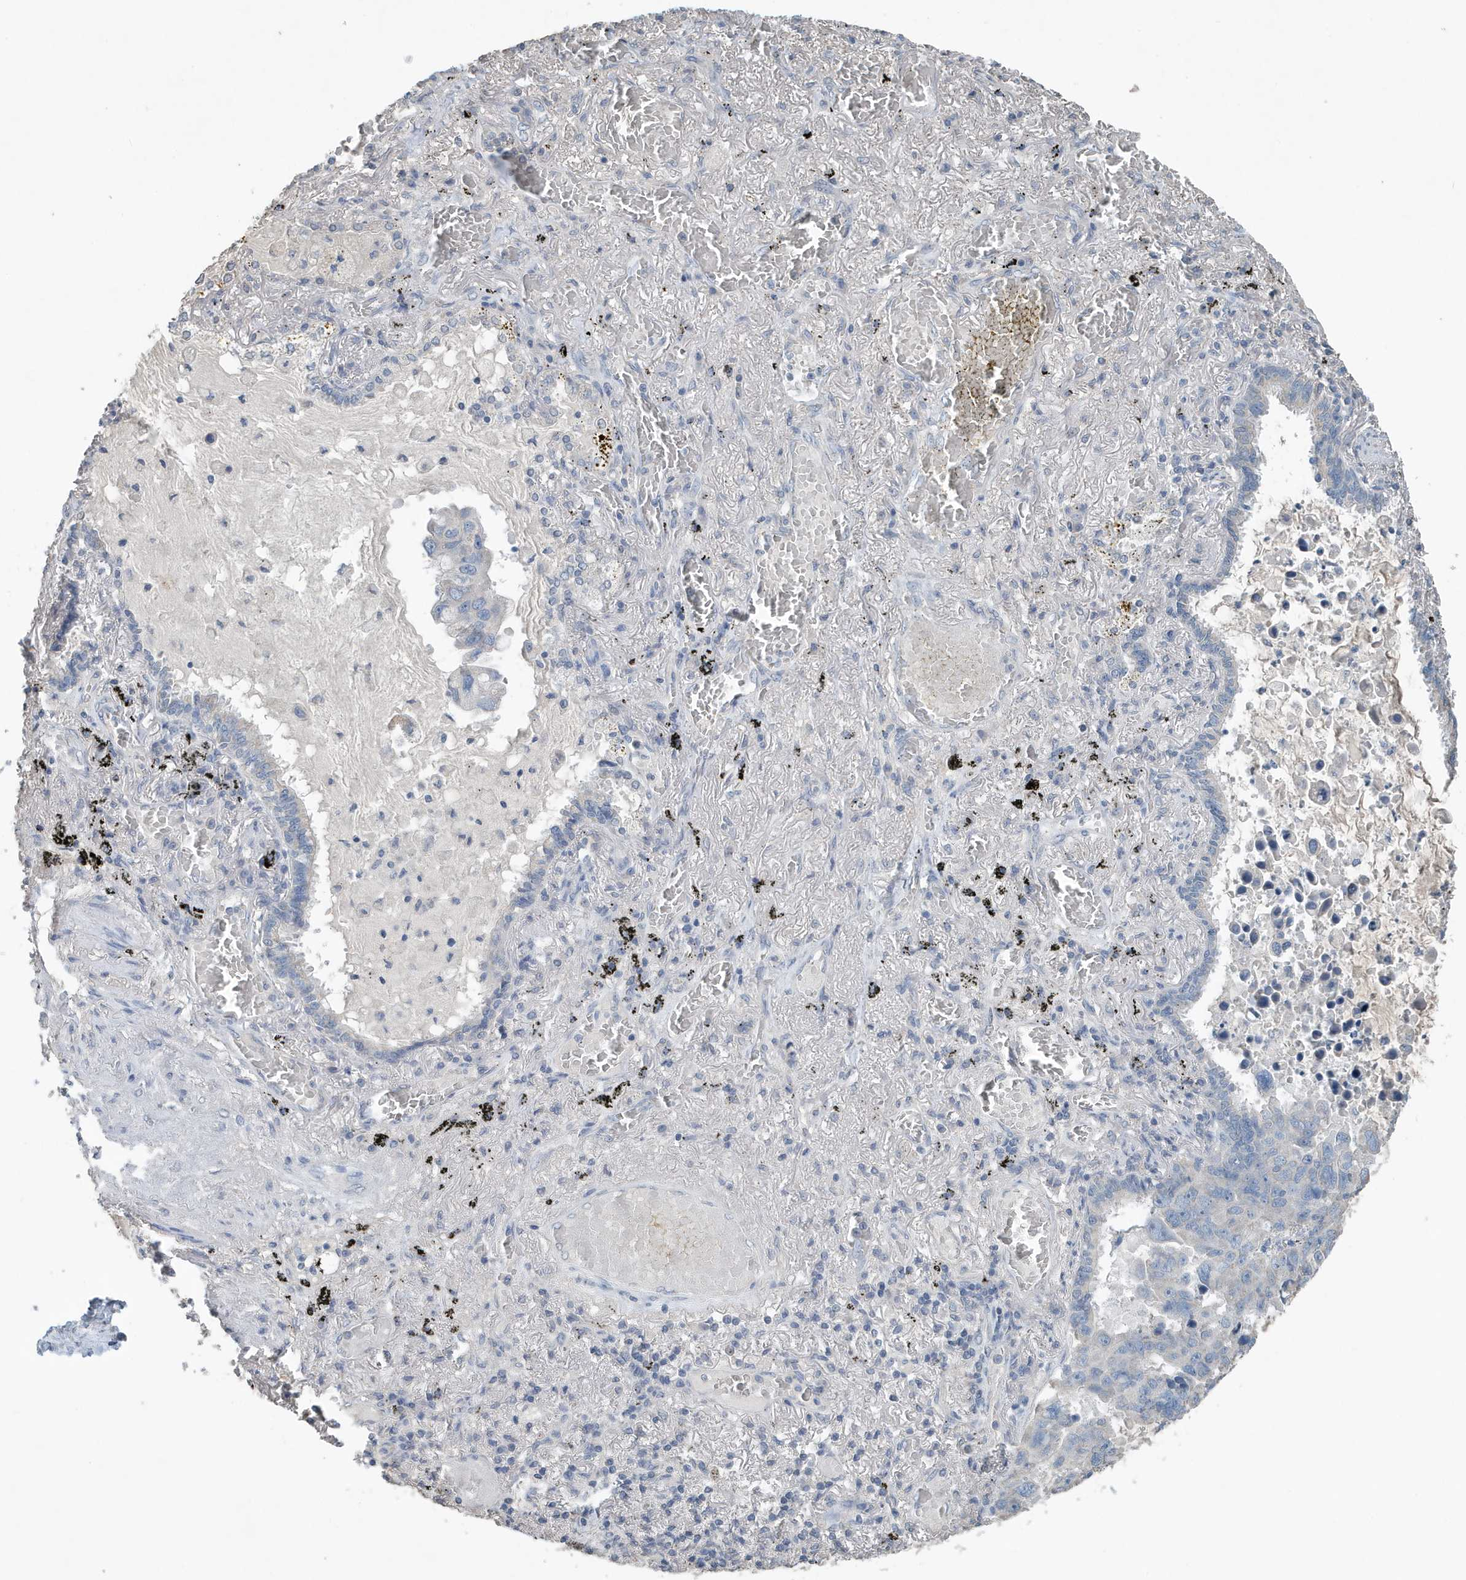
{"staining": {"intensity": "negative", "quantity": "none", "location": "none"}, "tissue": "lung cancer", "cell_type": "Tumor cells", "image_type": "cancer", "snomed": [{"axis": "morphology", "description": "Adenocarcinoma, NOS"}, {"axis": "topography", "description": "Lung"}], "caption": "Immunohistochemistry micrograph of lung cancer (adenocarcinoma) stained for a protein (brown), which displays no staining in tumor cells.", "gene": "UGT2B4", "patient": {"sex": "male", "age": 64}}